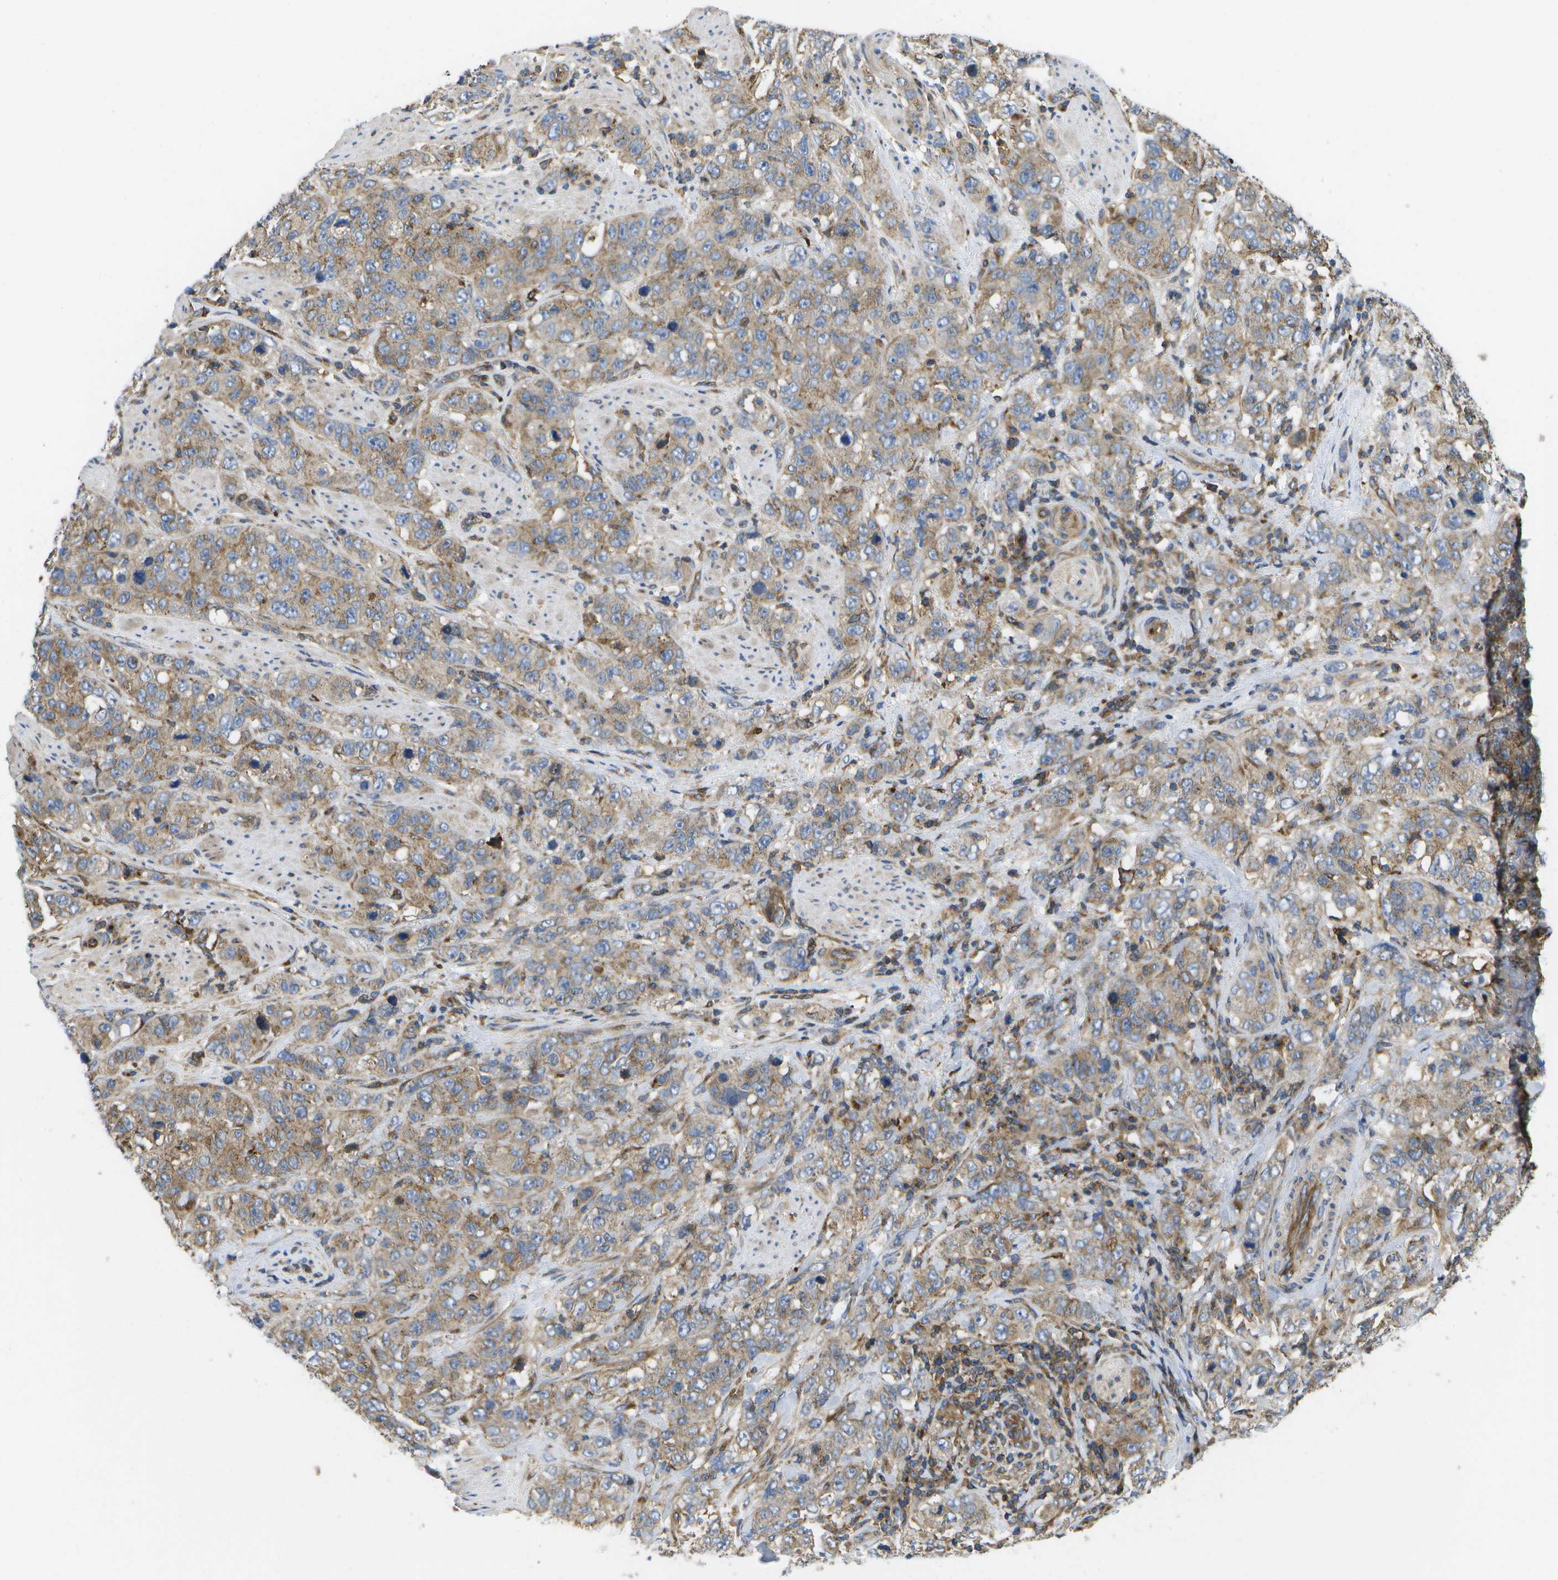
{"staining": {"intensity": "moderate", "quantity": ">75%", "location": "cytoplasmic/membranous"}, "tissue": "stomach cancer", "cell_type": "Tumor cells", "image_type": "cancer", "snomed": [{"axis": "morphology", "description": "Adenocarcinoma, NOS"}, {"axis": "topography", "description": "Stomach"}], "caption": "The photomicrograph reveals staining of stomach cancer, revealing moderate cytoplasmic/membranous protein expression (brown color) within tumor cells.", "gene": "BST2", "patient": {"sex": "male", "age": 48}}